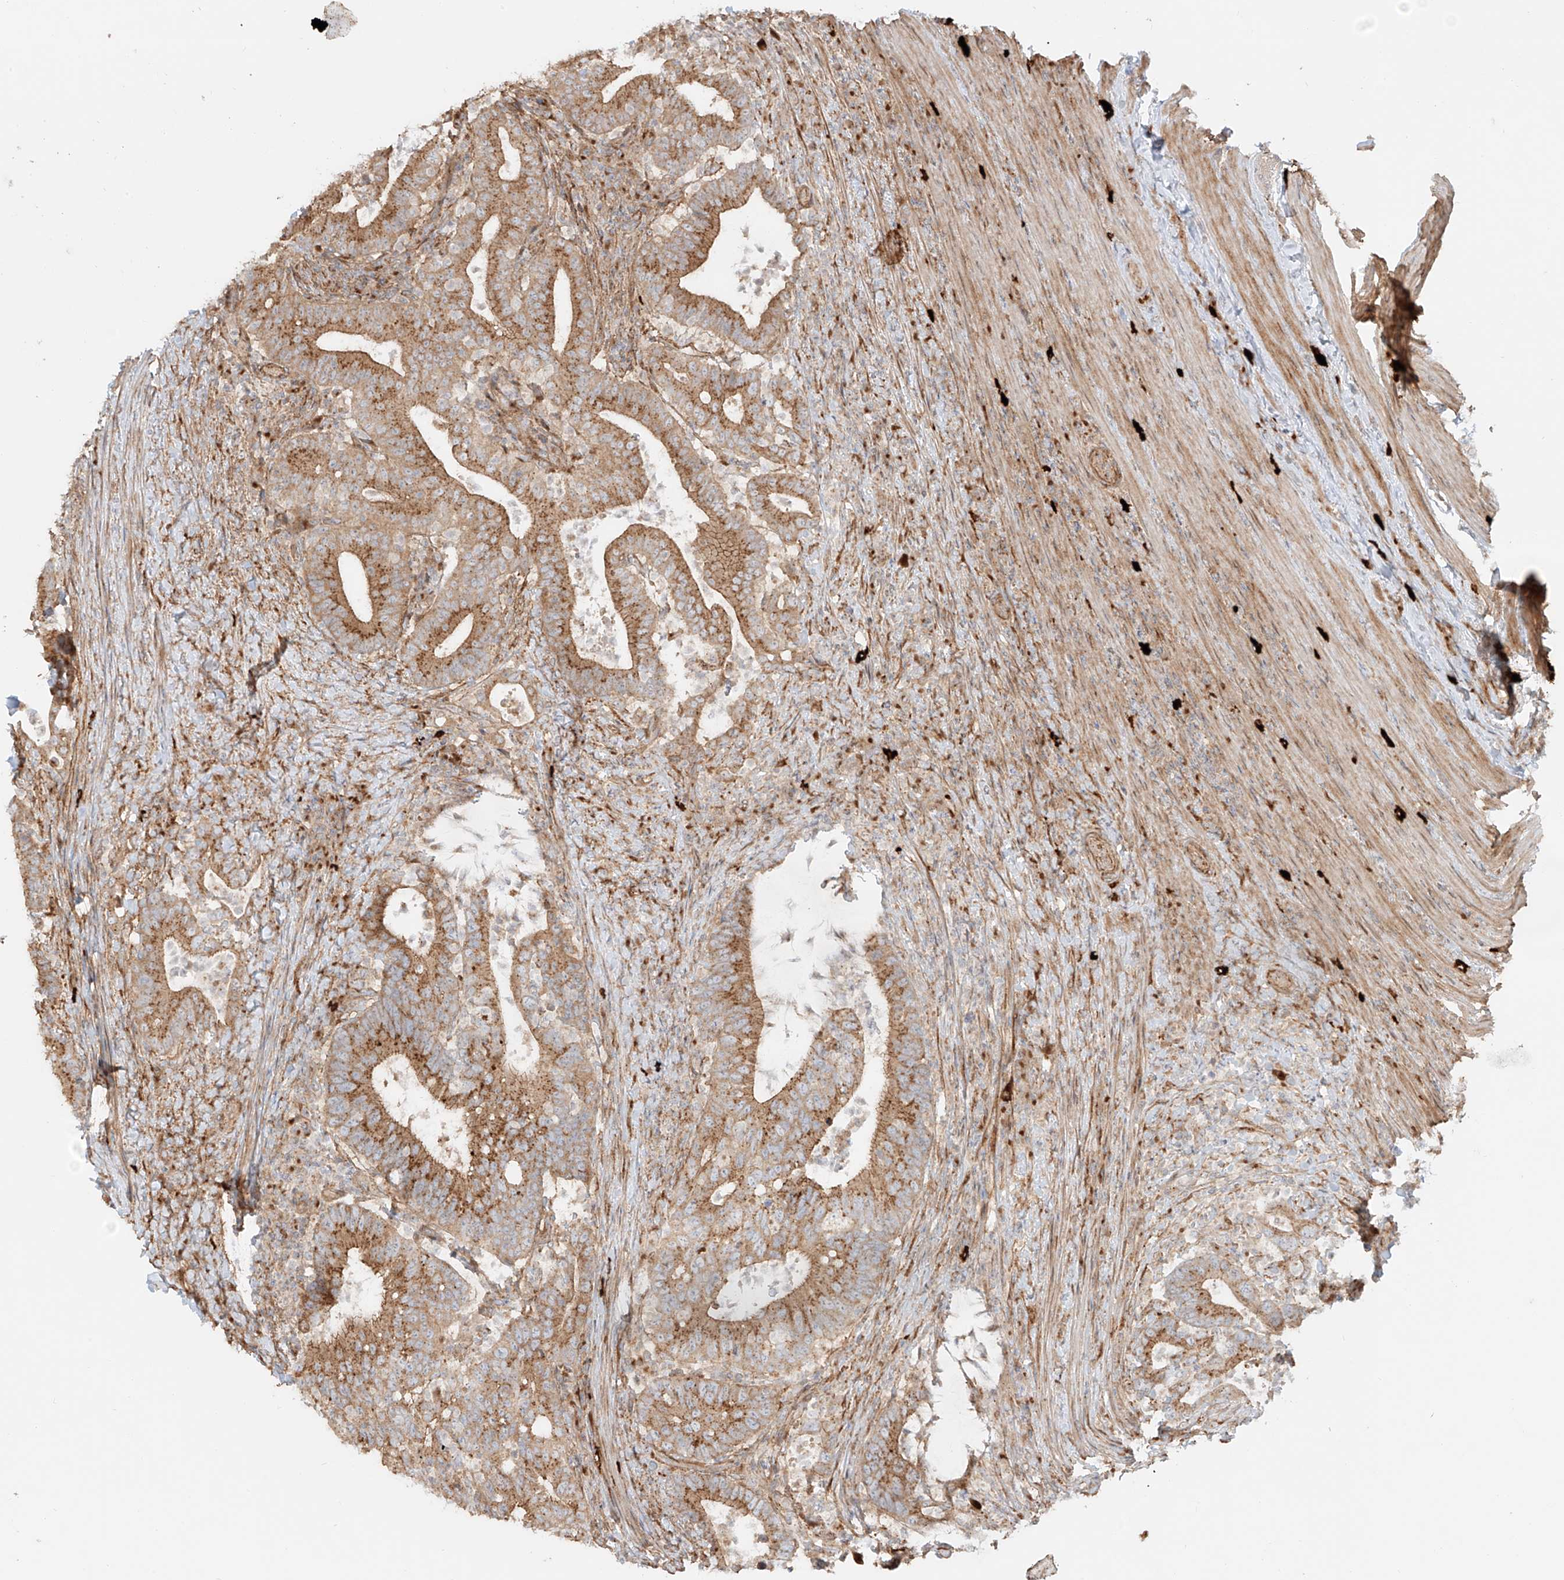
{"staining": {"intensity": "moderate", "quantity": ">75%", "location": "cytoplasmic/membranous"}, "tissue": "colorectal cancer", "cell_type": "Tumor cells", "image_type": "cancer", "snomed": [{"axis": "morphology", "description": "Adenocarcinoma, NOS"}, {"axis": "topography", "description": "Colon"}], "caption": "DAB (3,3'-diaminobenzidine) immunohistochemical staining of human colorectal adenocarcinoma demonstrates moderate cytoplasmic/membranous protein positivity in approximately >75% of tumor cells.", "gene": "ZNF287", "patient": {"sex": "female", "age": 66}}